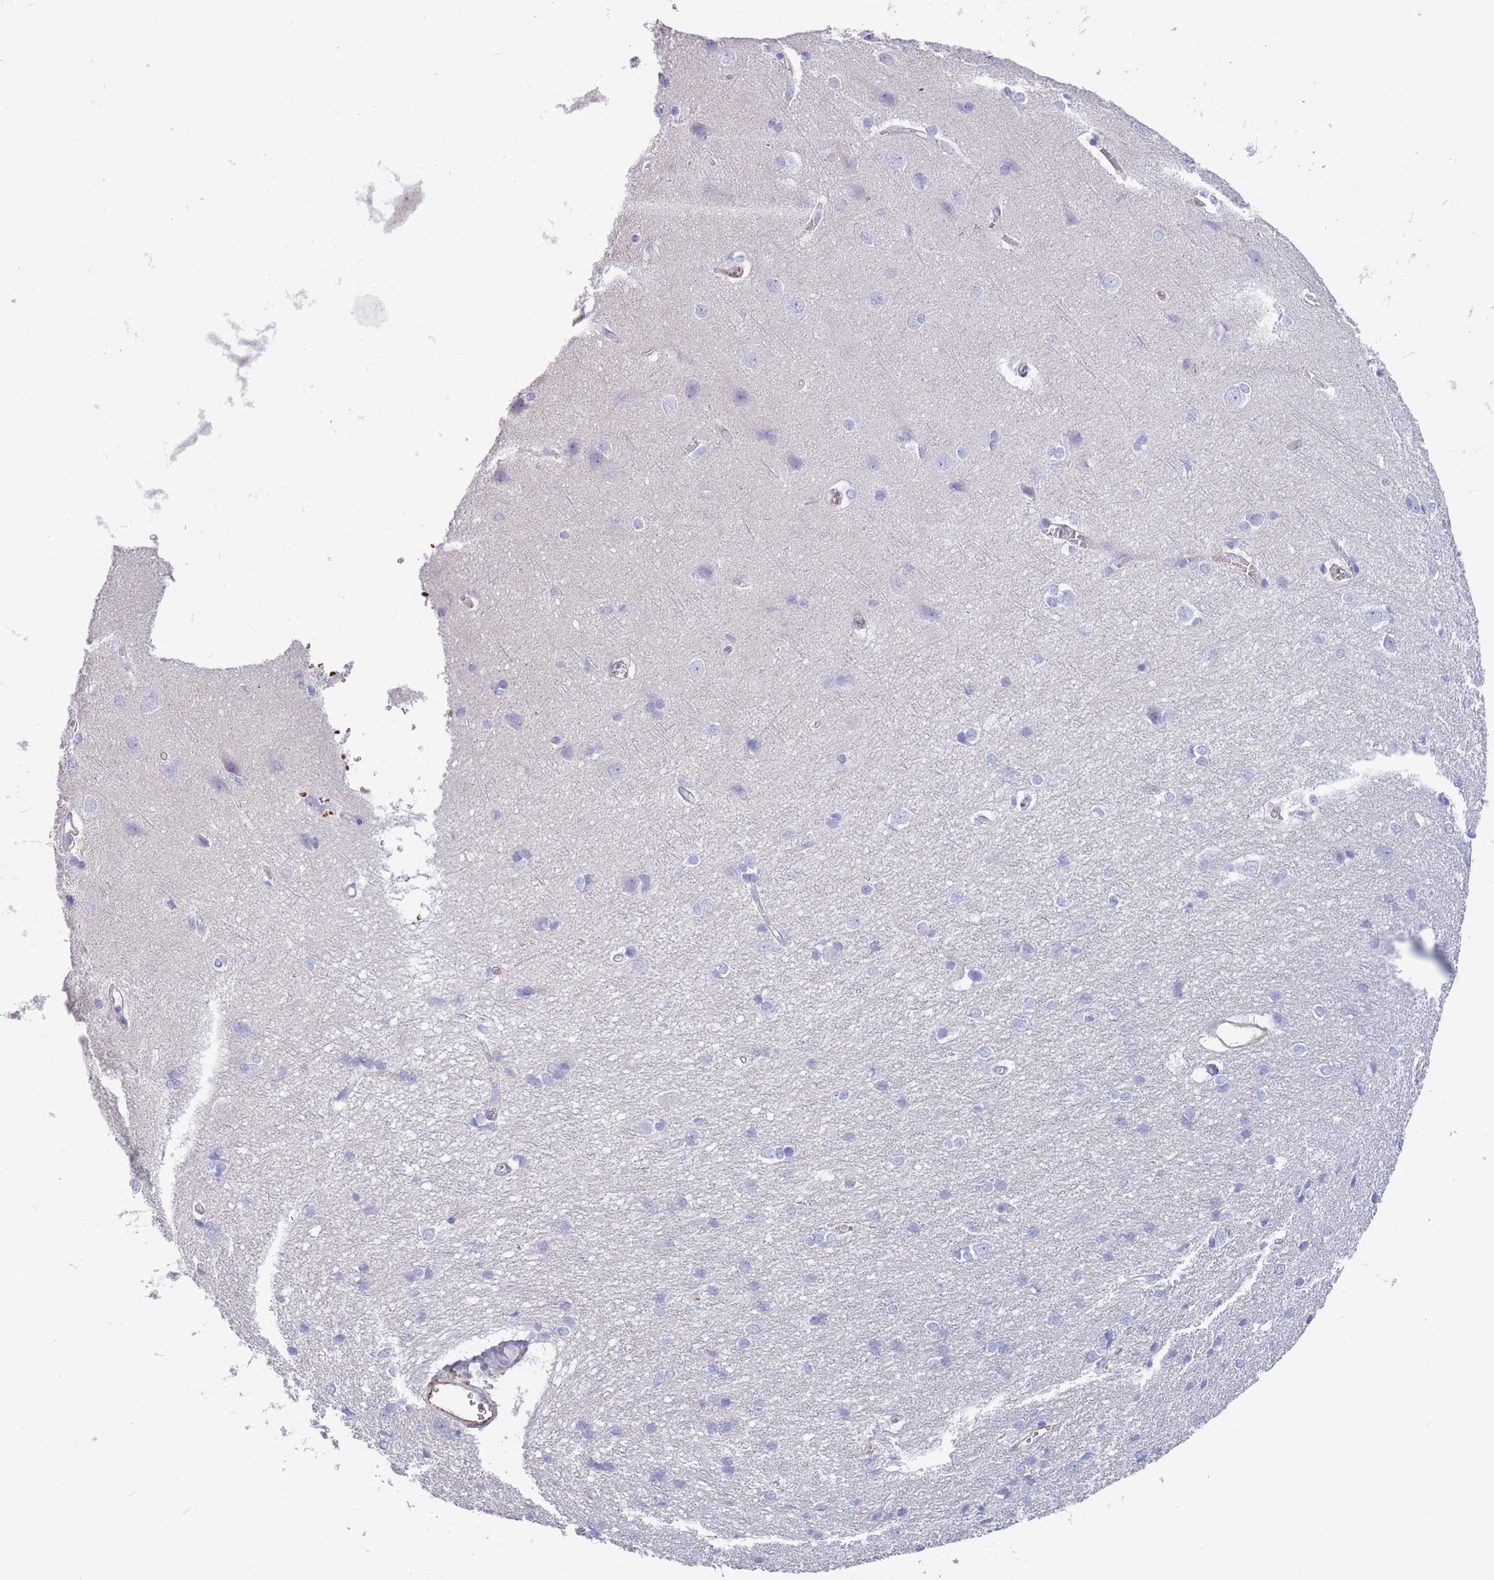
{"staining": {"intensity": "moderate", "quantity": "25%-75%", "location": "cytoplasmic/membranous"}, "tissue": "cerebral cortex", "cell_type": "Endothelial cells", "image_type": "normal", "snomed": [{"axis": "morphology", "description": "Normal tissue, NOS"}, {"axis": "topography", "description": "Cerebral cortex"}], "caption": "Immunohistochemical staining of benign human cerebral cortex exhibits medium levels of moderate cytoplasmic/membranous positivity in about 25%-75% of endothelial cells.", "gene": "ANKRD53", "patient": {"sex": "male", "age": 37}}